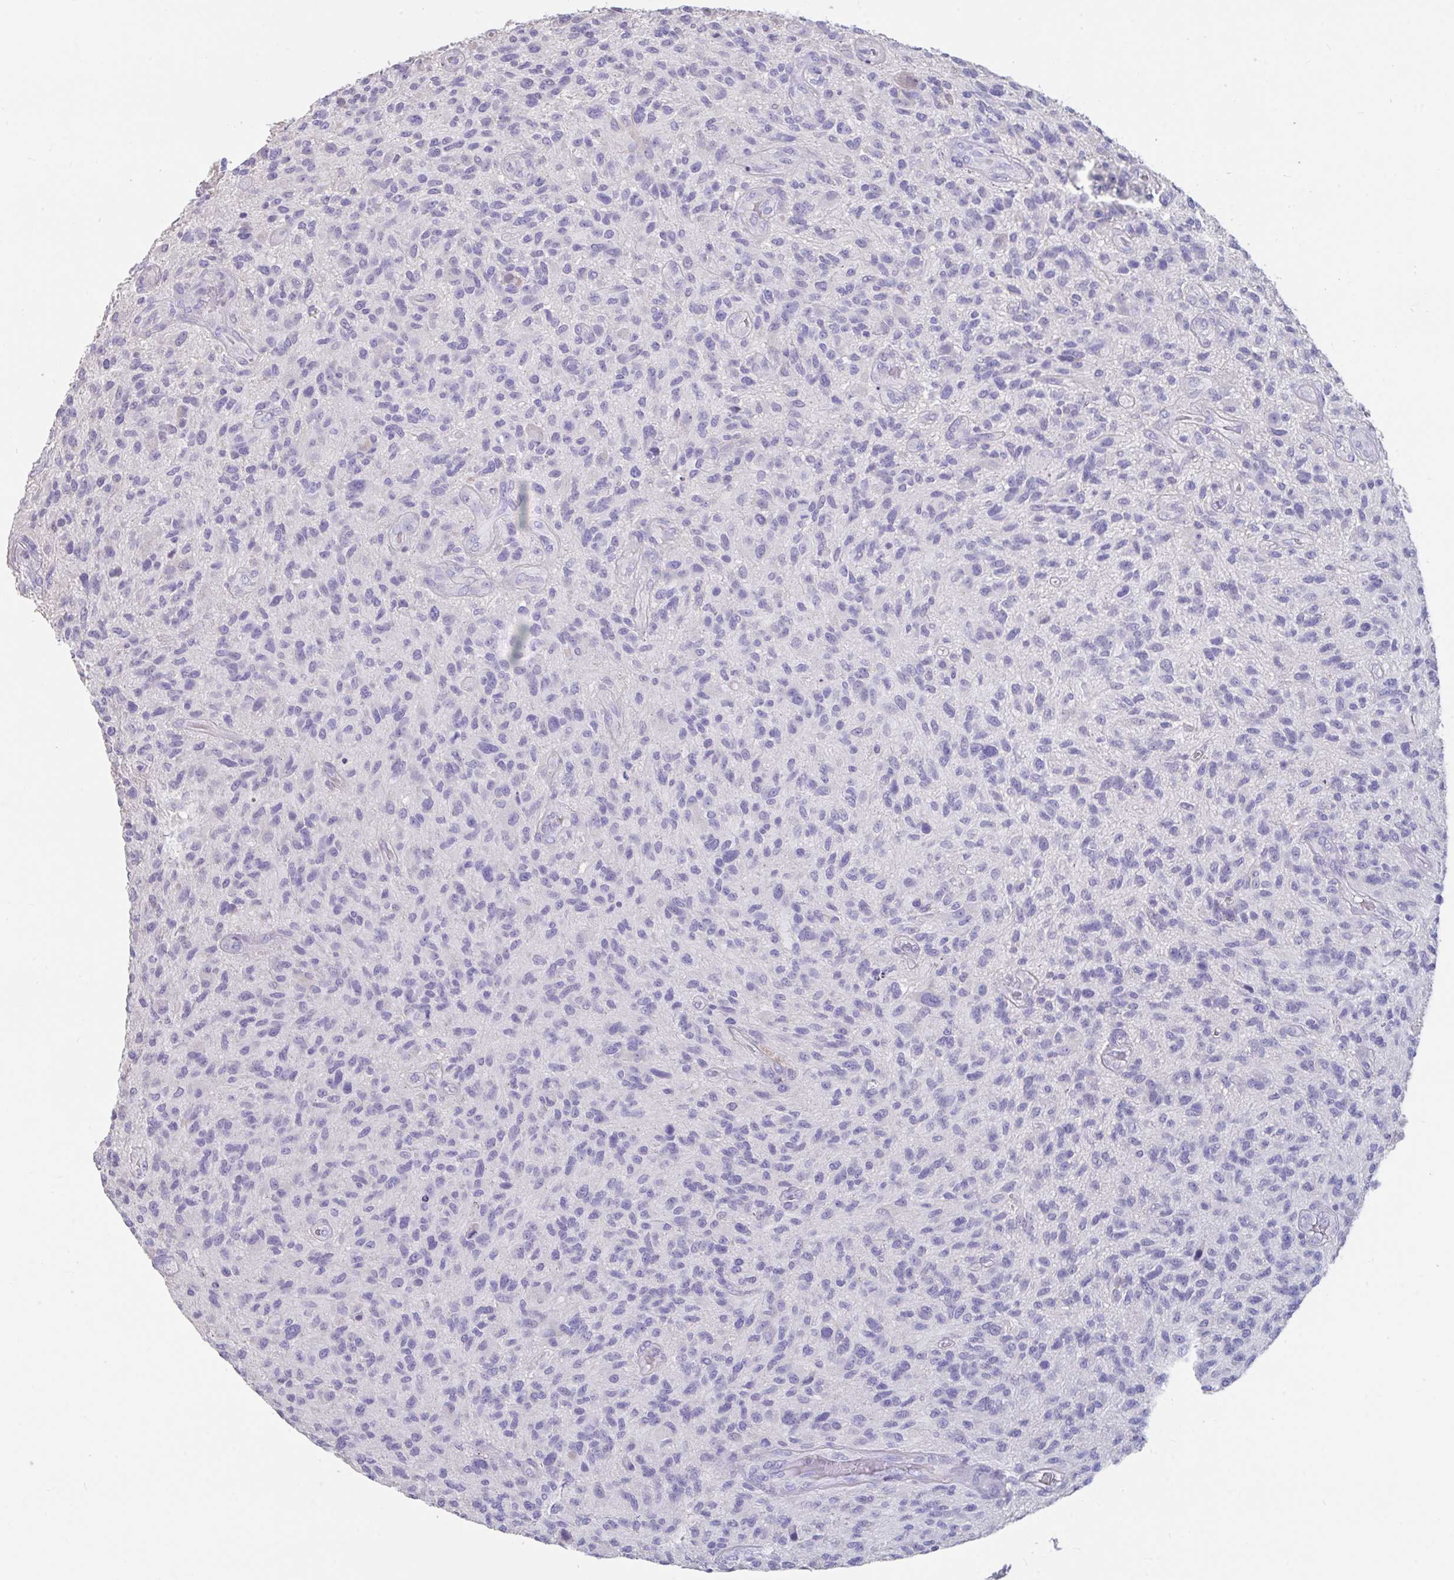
{"staining": {"intensity": "negative", "quantity": "none", "location": "none"}, "tissue": "glioma", "cell_type": "Tumor cells", "image_type": "cancer", "snomed": [{"axis": "morphology", "description": "Glioma, malignant, High grade"}, {"axis": "topography", "description": "Brain"}], "caption": "IHC micrograph of neoplastic tissue: human malignant glioma (high-grade) stained with DAB (3,3'-diaminobenzidine) exhibits no significant protein expression in tumor cells.", "gene": "SLC44A4", "patient": {"sex": "male", "age": 47}}